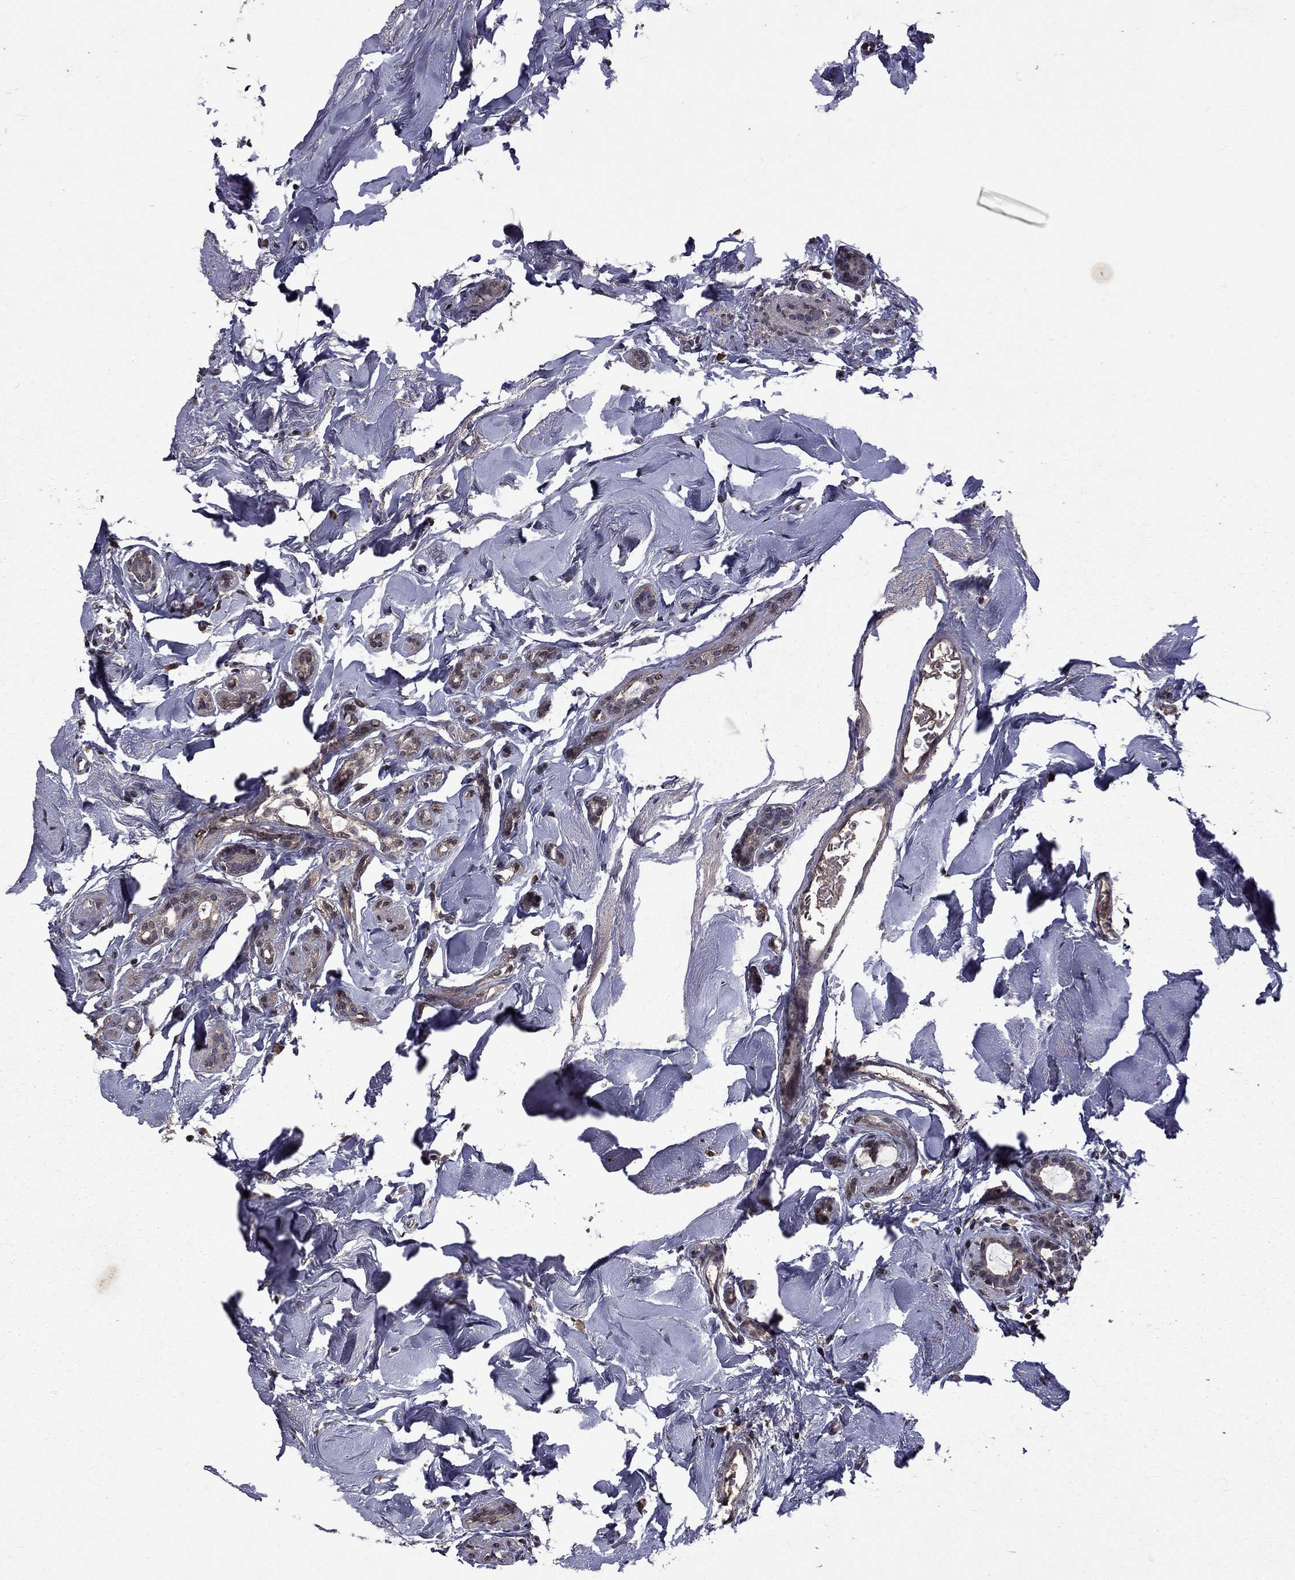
{"staining": {"intensity": "weak", "quantity": ">75%", "location": "cytoplasmic/membranous"}, "tissue": "breast cancer", "cell_type": "Tumor cells", "image_type": "cancer", "snomed": [{"axis": "morphology", "description": "Duct carcinoma"}, {"axis": "topography", "description": "Breast"}], "caption": "An immunohistochemistry (IHC) photomicrograph of tumor tissue is shown. Protein staining in brown shows weak cytoplasmic/membranous positivity in infiltrating ductal carcinoma (breast) within tumor cells.", "gene": "IPP", "patient": {"sex": "female", "age": 83}}